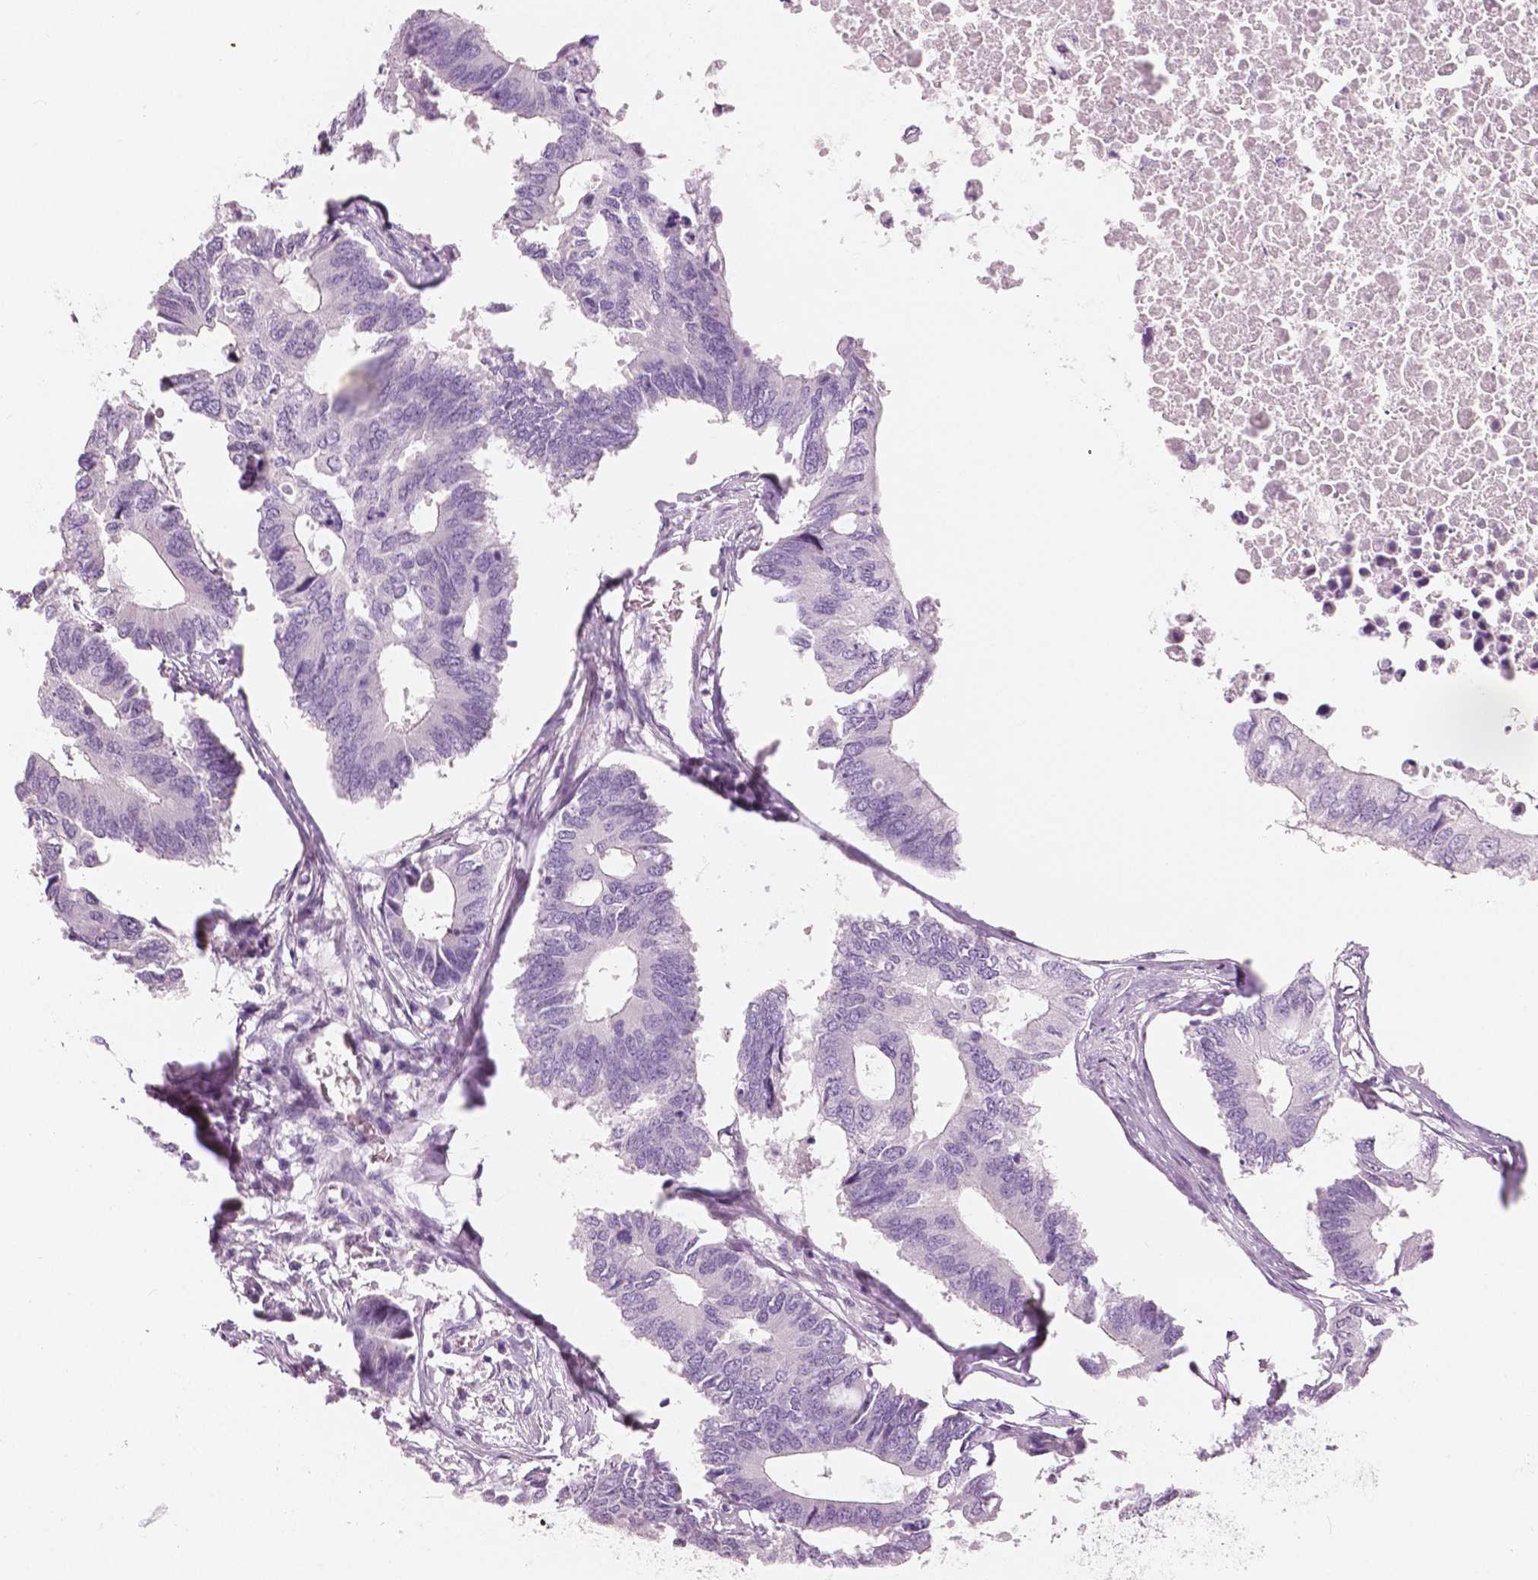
{"staining": {"intensity": "negative", "quantity": "none", "location": "none"}, "tissue": "colorectal cancer", "cell_type": "Tumor cells", "image_type": "cancer", "snomed": [{"axis": "morphology", "description": "Adenocarcinoma, NOS"}, {"axis": "topography", "description": "Colon"}], "caption": "Histopathology image shows no protein positivity in tumor cells of colorectal cancer tissue.", "gene": "SLC24A1", "patient": {"sex": "male", "age": 71}}